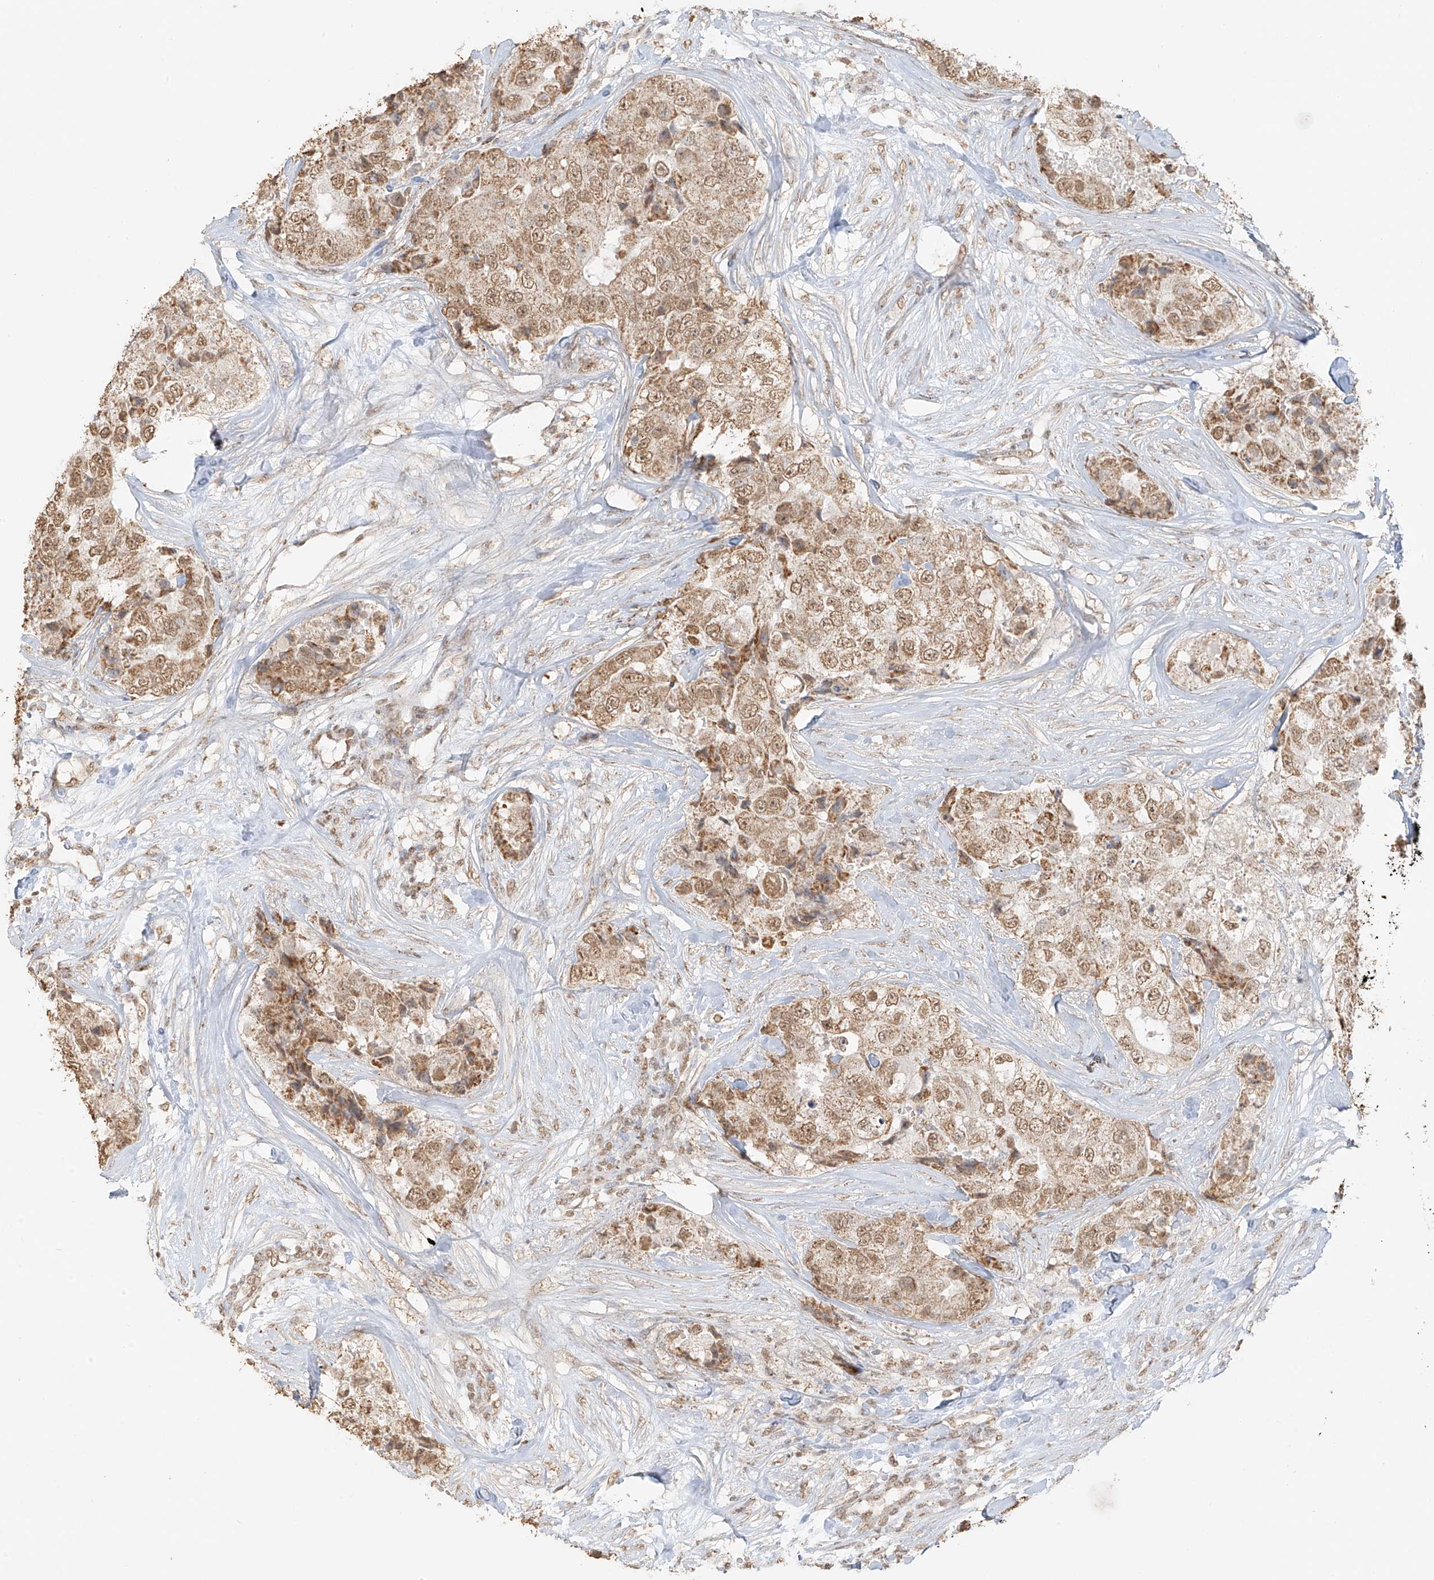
{"staining": {"intensity": "moderate", "quantity": ">75%", "location": "cytoplasmic/membranous,nuclear"}, "tissue": "breast cancer", "cell_type": "Tumor cells", "image_type": "cancer", "snomed": [{"axis": "morphology", "description": "Duct carcinoma"}, {"axis": "topography", "description": "Breast"}], "caption": "Tumor cells exhibit moderate cytoplasmic/membranous and nuclear positivity in approximately >75% of cells in breast cancer (intraductal carcinoma).", "gene": "MIPEP", "patient": {"sex": "female", "age": 62}}